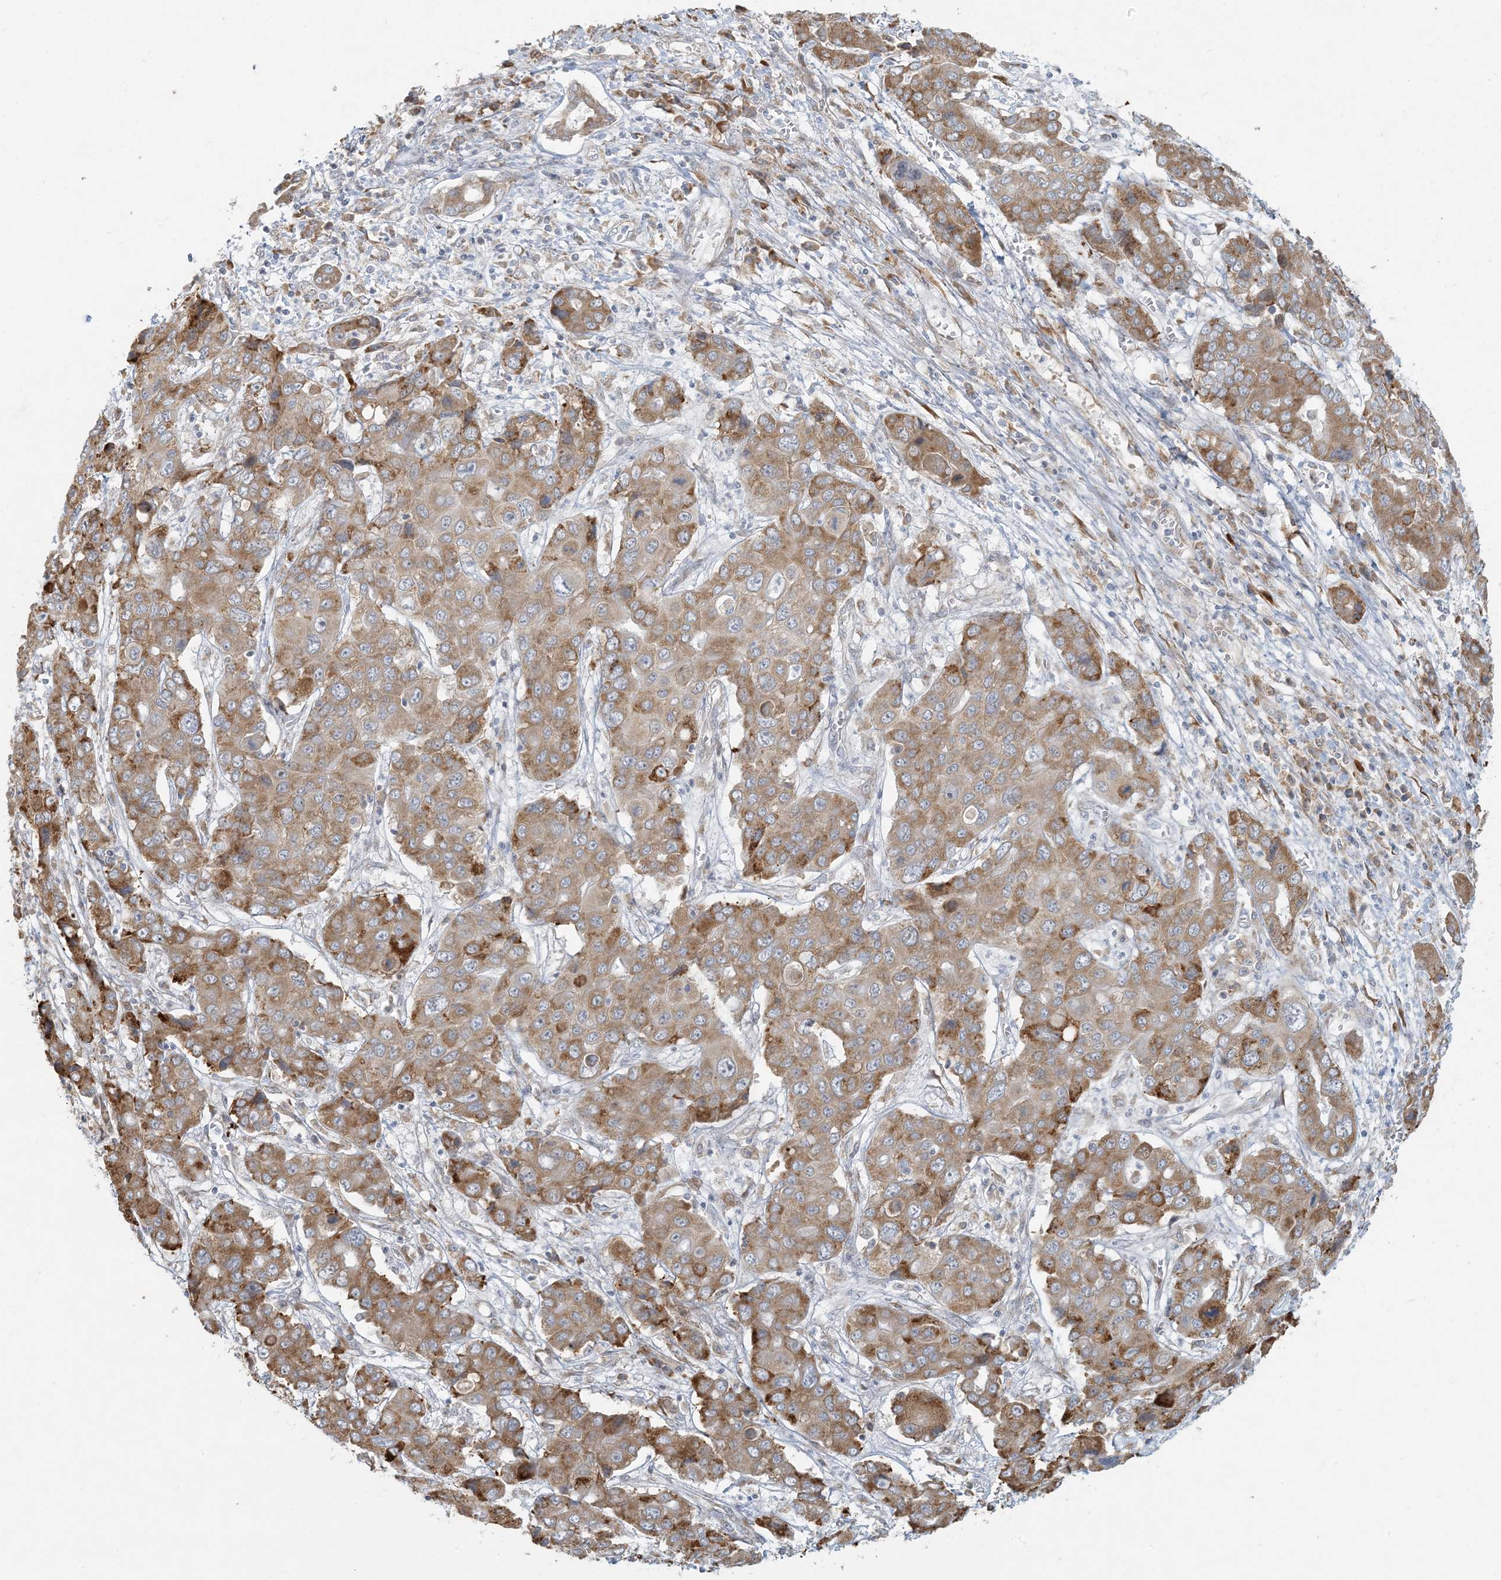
{"staining": {"intensity": "moderate", "quantity": ">75%", "location": "cytoplasmic/membranous"}, "tissue": "liver cancer", "cell_type": "Tumor cells", "image_type": "cancer", "snomed": [{"axis": "morphology", "description": "Cholangiocarcinoma"}, {"axis": "topography", "description": "Liver"}], "caption": "This micrograph demonstrates liver cancer (cholangiocarcinoma) stained with immunohistochemistry to label a protein in brown. The cytoplasmic/membranous of tumor cells show moderate positivity for the protein. Nuclei are counter-stained blue.", "gene": "HACL1", "patient": {"sex": "male", "age": 67}}